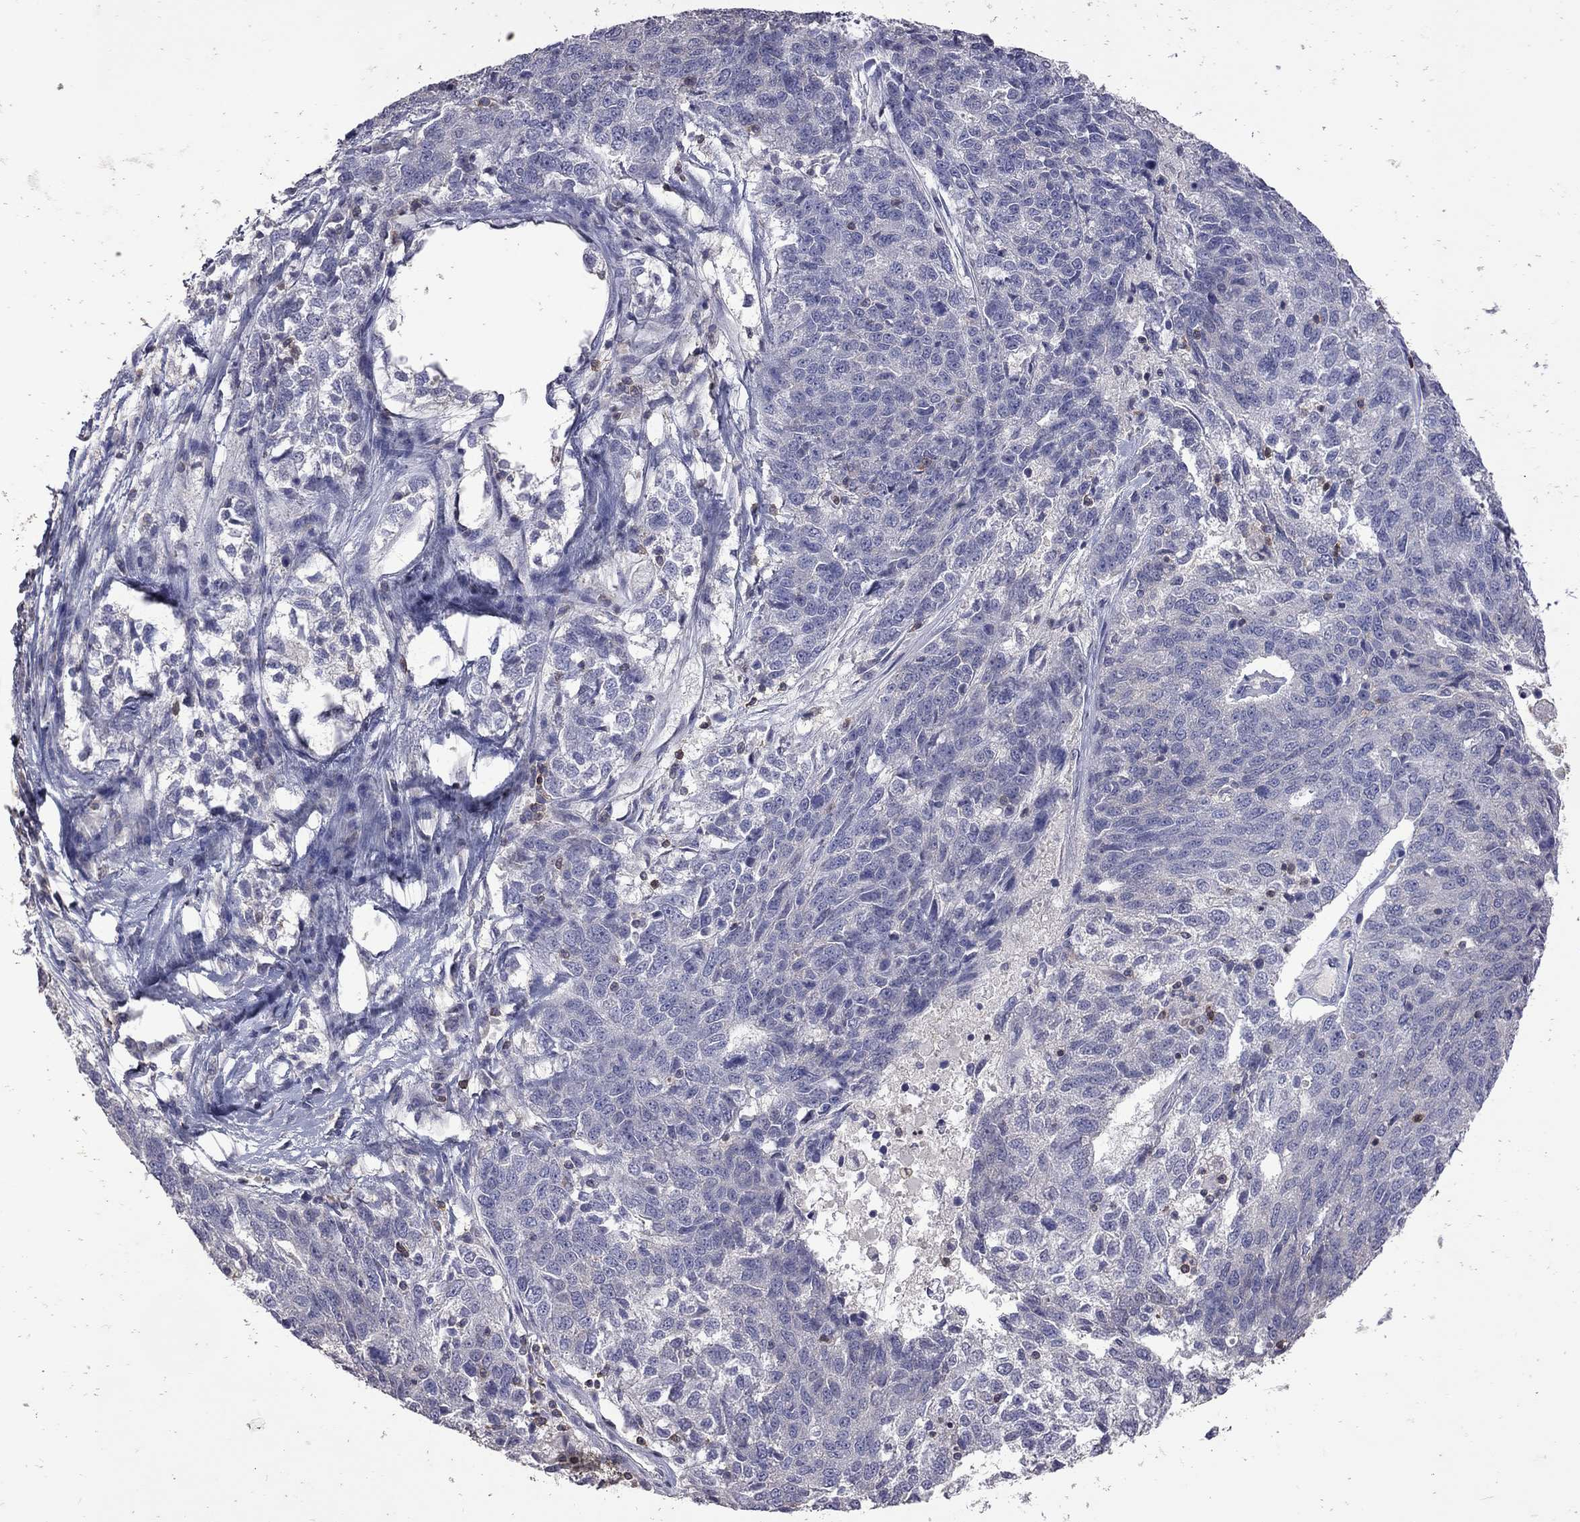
{"staining": {"intensity": "negative", "quantity": "none", "location": "none"}, "tissue": "ovarian cancer", "cell_type": "Tumor cells", "image_type": "cancer", "snomed": [{"axis": "morphology", "description": "Cystadenocarcinoma, serous, NOS"}, {"axis": "topography", "description": "Ovary"}], "caption": "IHC of human ovarian serous cystadenocarcinoma reveals no staining in tumor cells.", "gene": "IPCEF1", "patient": {"sex": "female", "age": 71}}